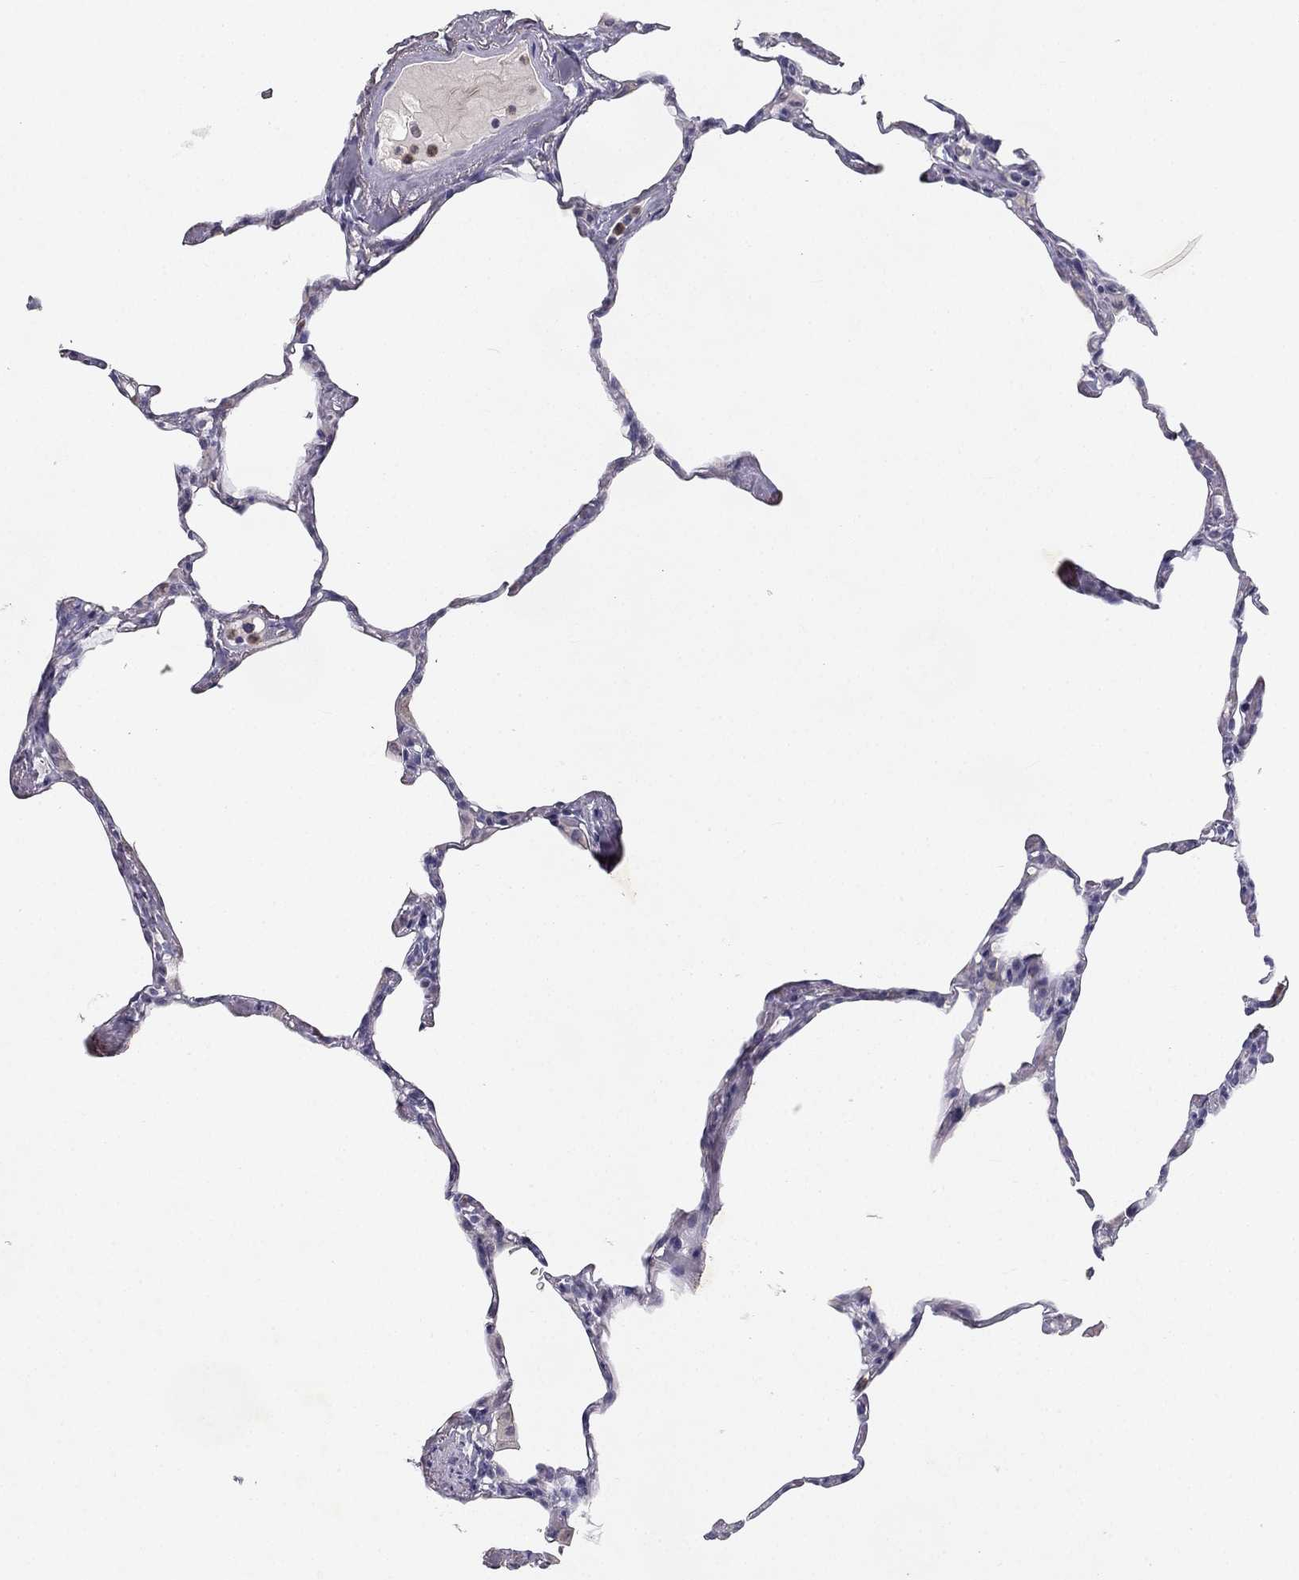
{"staining": {"intensity": "negative", "quantity": "none", "location": "none"}, "tissue": "lung", "cell_type": "Alveolar cells", "image_type": "normal", "snomed": [{"axis": "morphology", "description": "Normal tissue, NOS"}, {"axis": "topography", "description": "Lung"}], "caption": "IHC micrograph of normal human lung stained for a protein (brown), which exhibits no expression in alveolar cells.", "gene": "SLC6A4", "patient": {"sex": "male", "age": 65}}